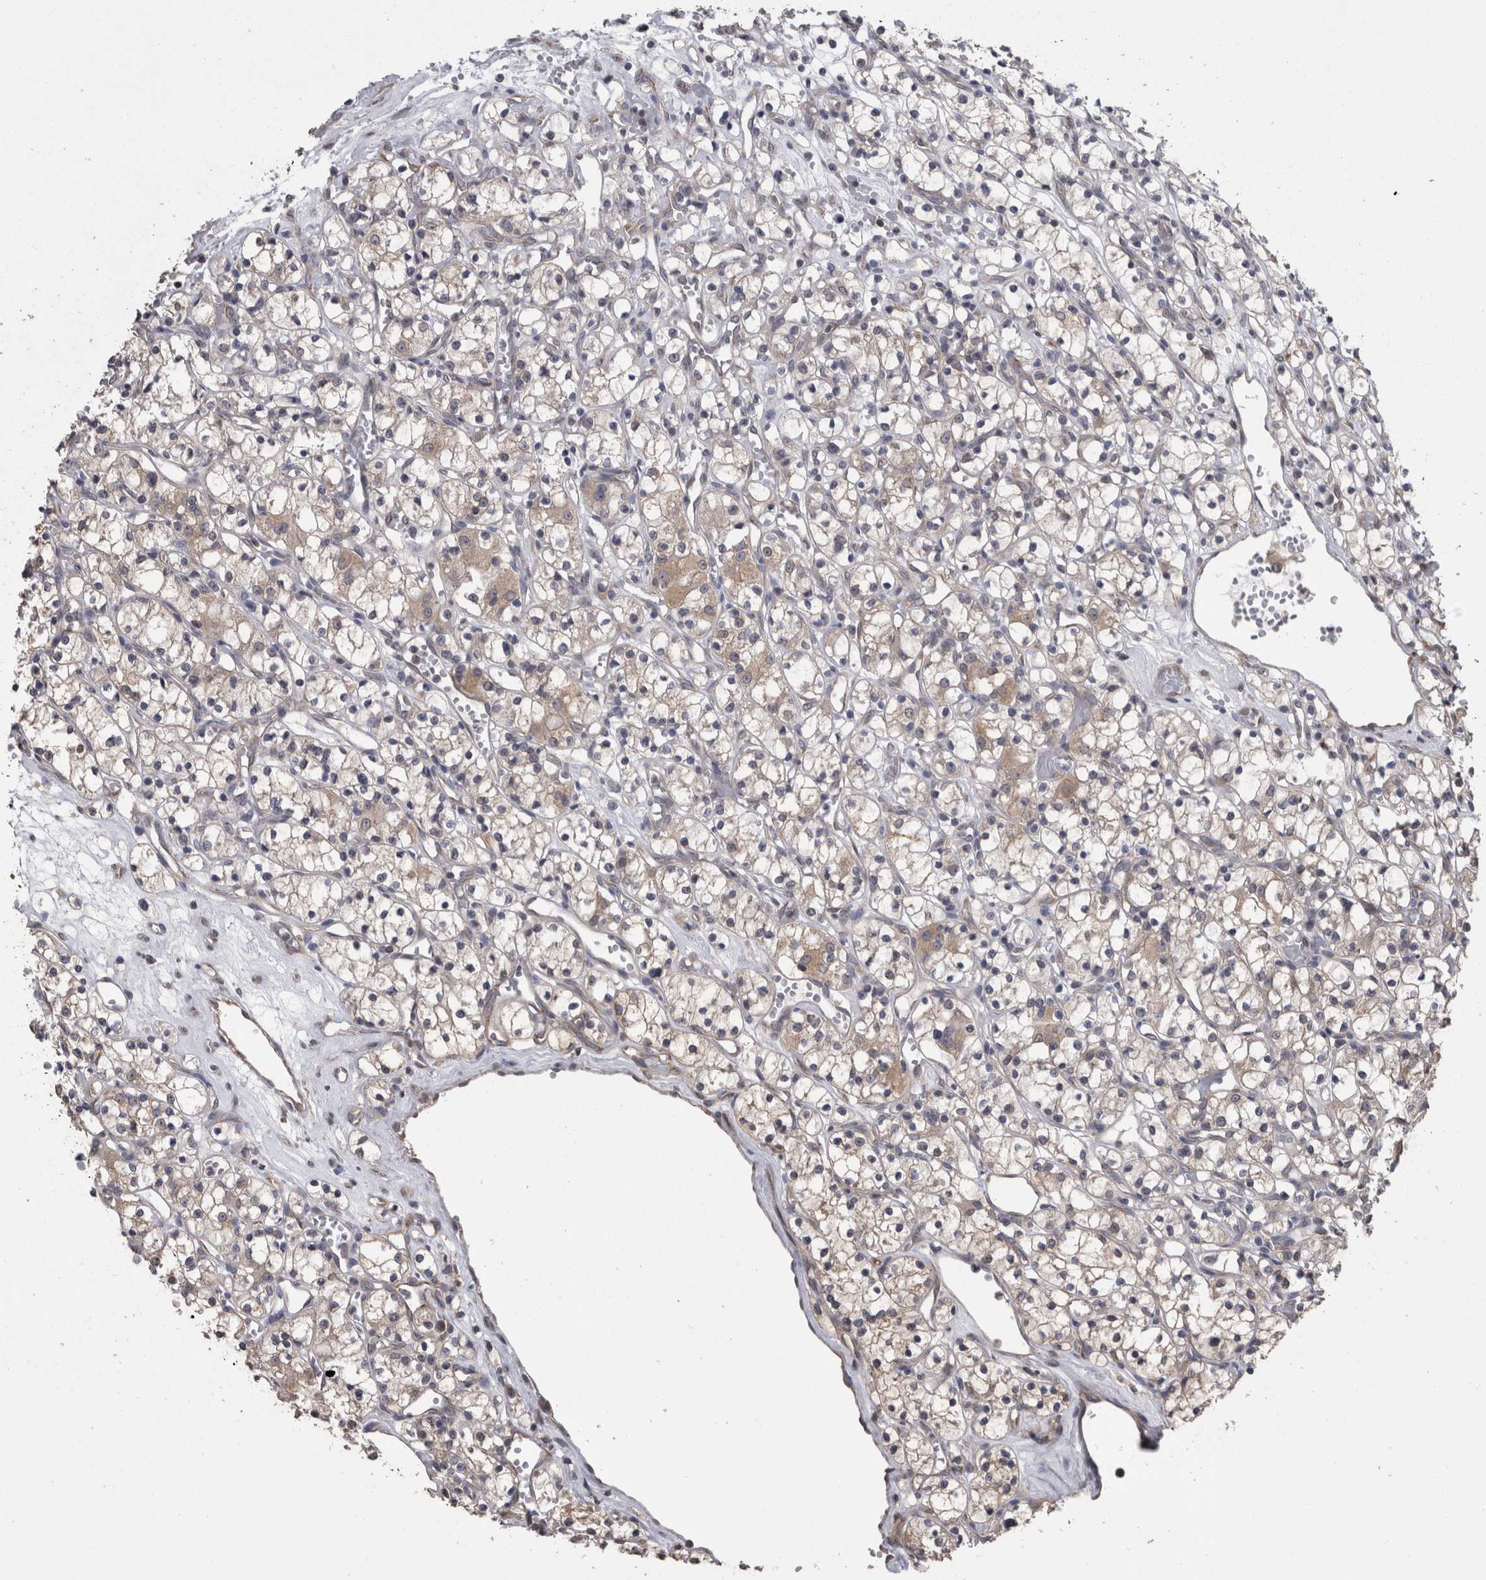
{"staining": {"intensity": "weak", "quantity": "<25%", "location": "cytoplasmic/membranous"}, "tissue": "renal cancer", "cell_type": "Tumor cells", "image_type": "cancer", "snomed": [{"axis": "morphology", "description": "Adenocarcinoma, NOS"}, {"axis": "topography", "description": "Kidney"}], "caption": "High magnification brightfield microscopy of adenocarcinoma (renal) stained with DAB (brown) and counterstained with hematoxylin (blue): tumor cells show no significant staining.", "gene": "DDX6", "patient": {"sex": "female", "age": 59}}